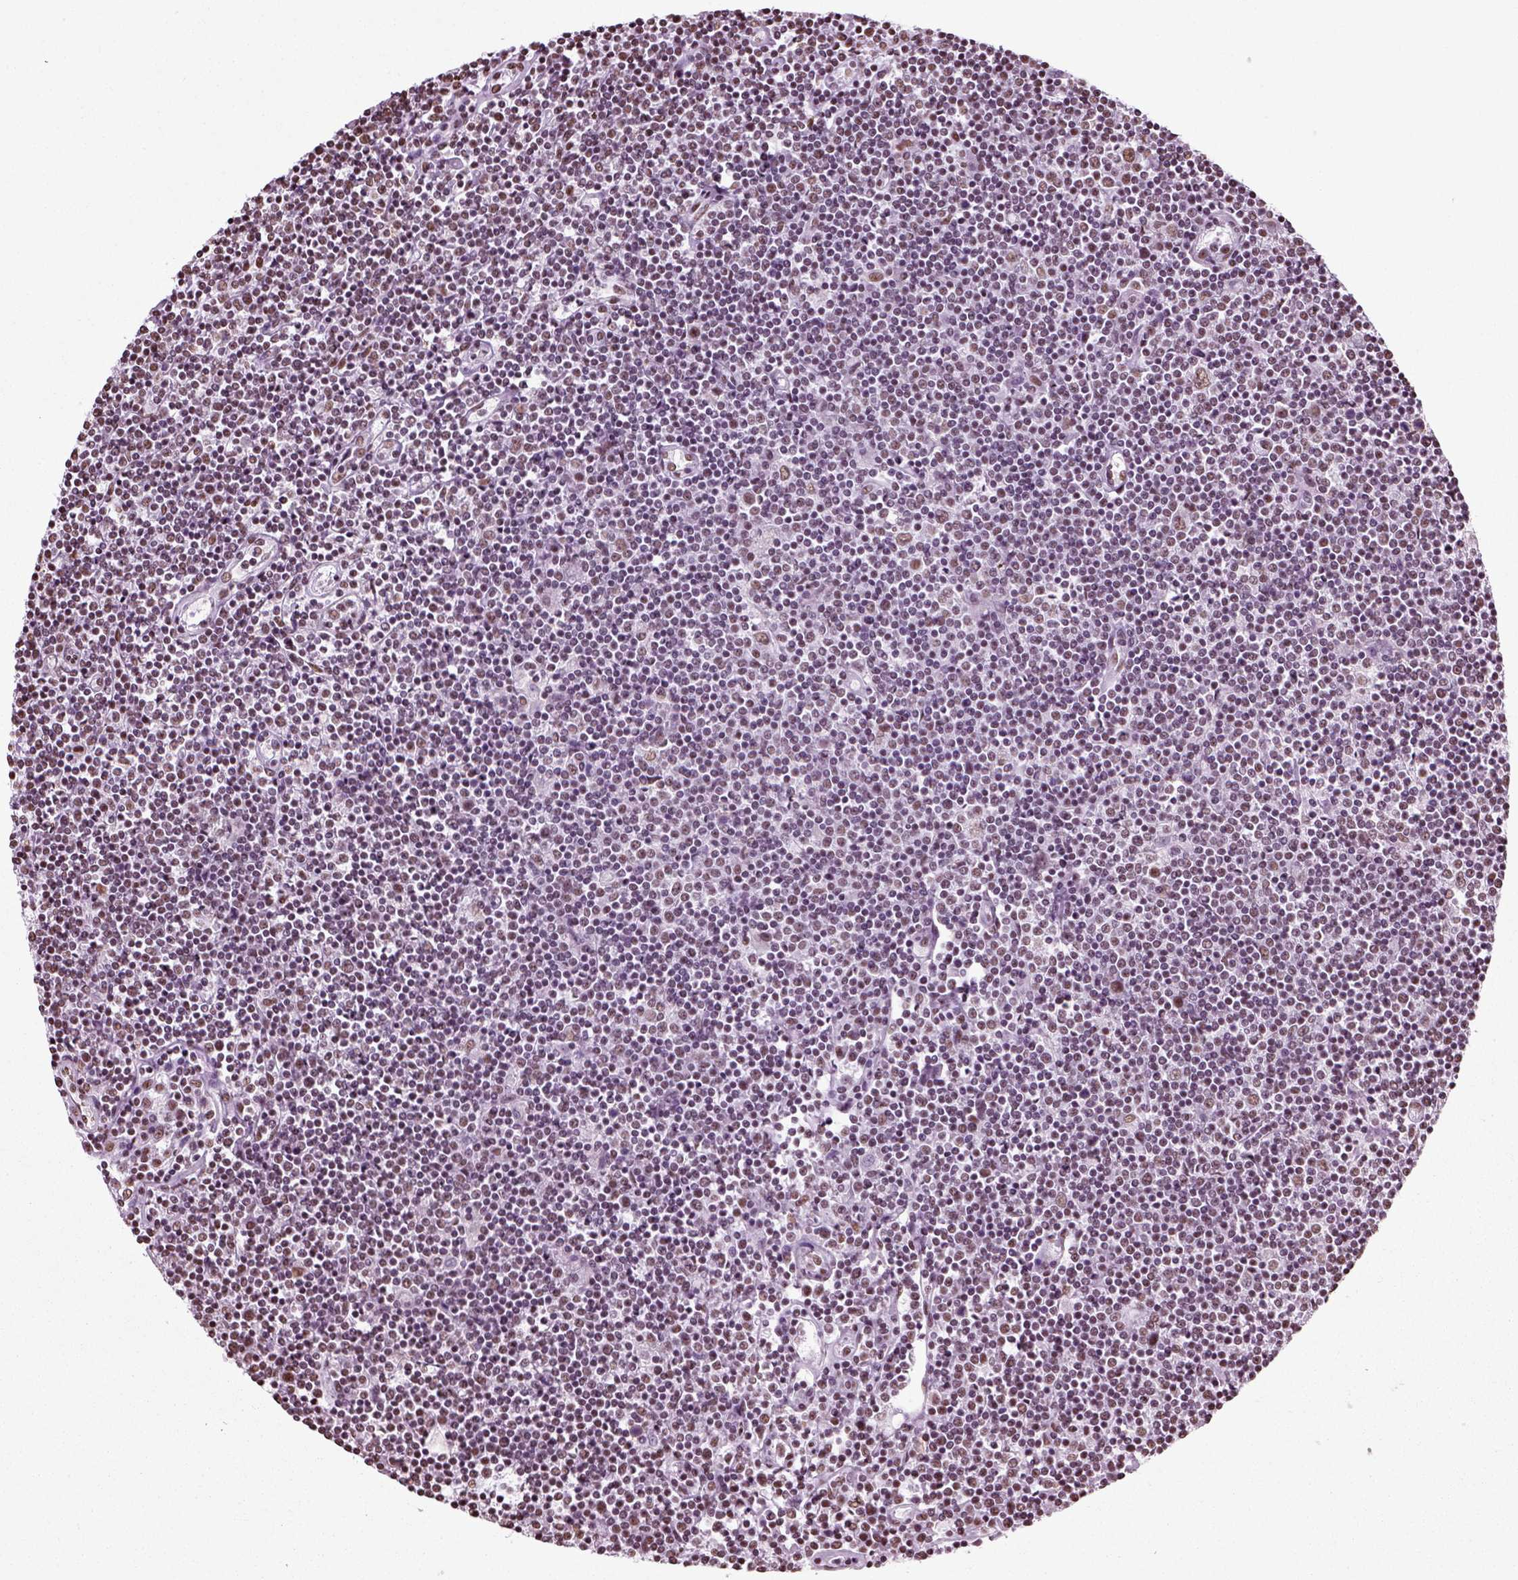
{"staining": {"intensity": "moderate", "quantity": ">75%", "location": "nuclear"}, "tissue": "lymphoma", "cell_type": "Tumor cells", "image_type": "cancer", "snomed": [{"axis": "morphology", "description": "Hodgkin's disease, NOS"}, {"axis": "topography", "description": "Lymph node"}], "caption": "IHC photomicrograph of human lymphoma stained for a protein (brown), which displays medium levels of moderate nuclear positivity in approximately >75% of tumor cells.", "gene": "POLR1H", "patient": {"sex": "male", "age": 40}}